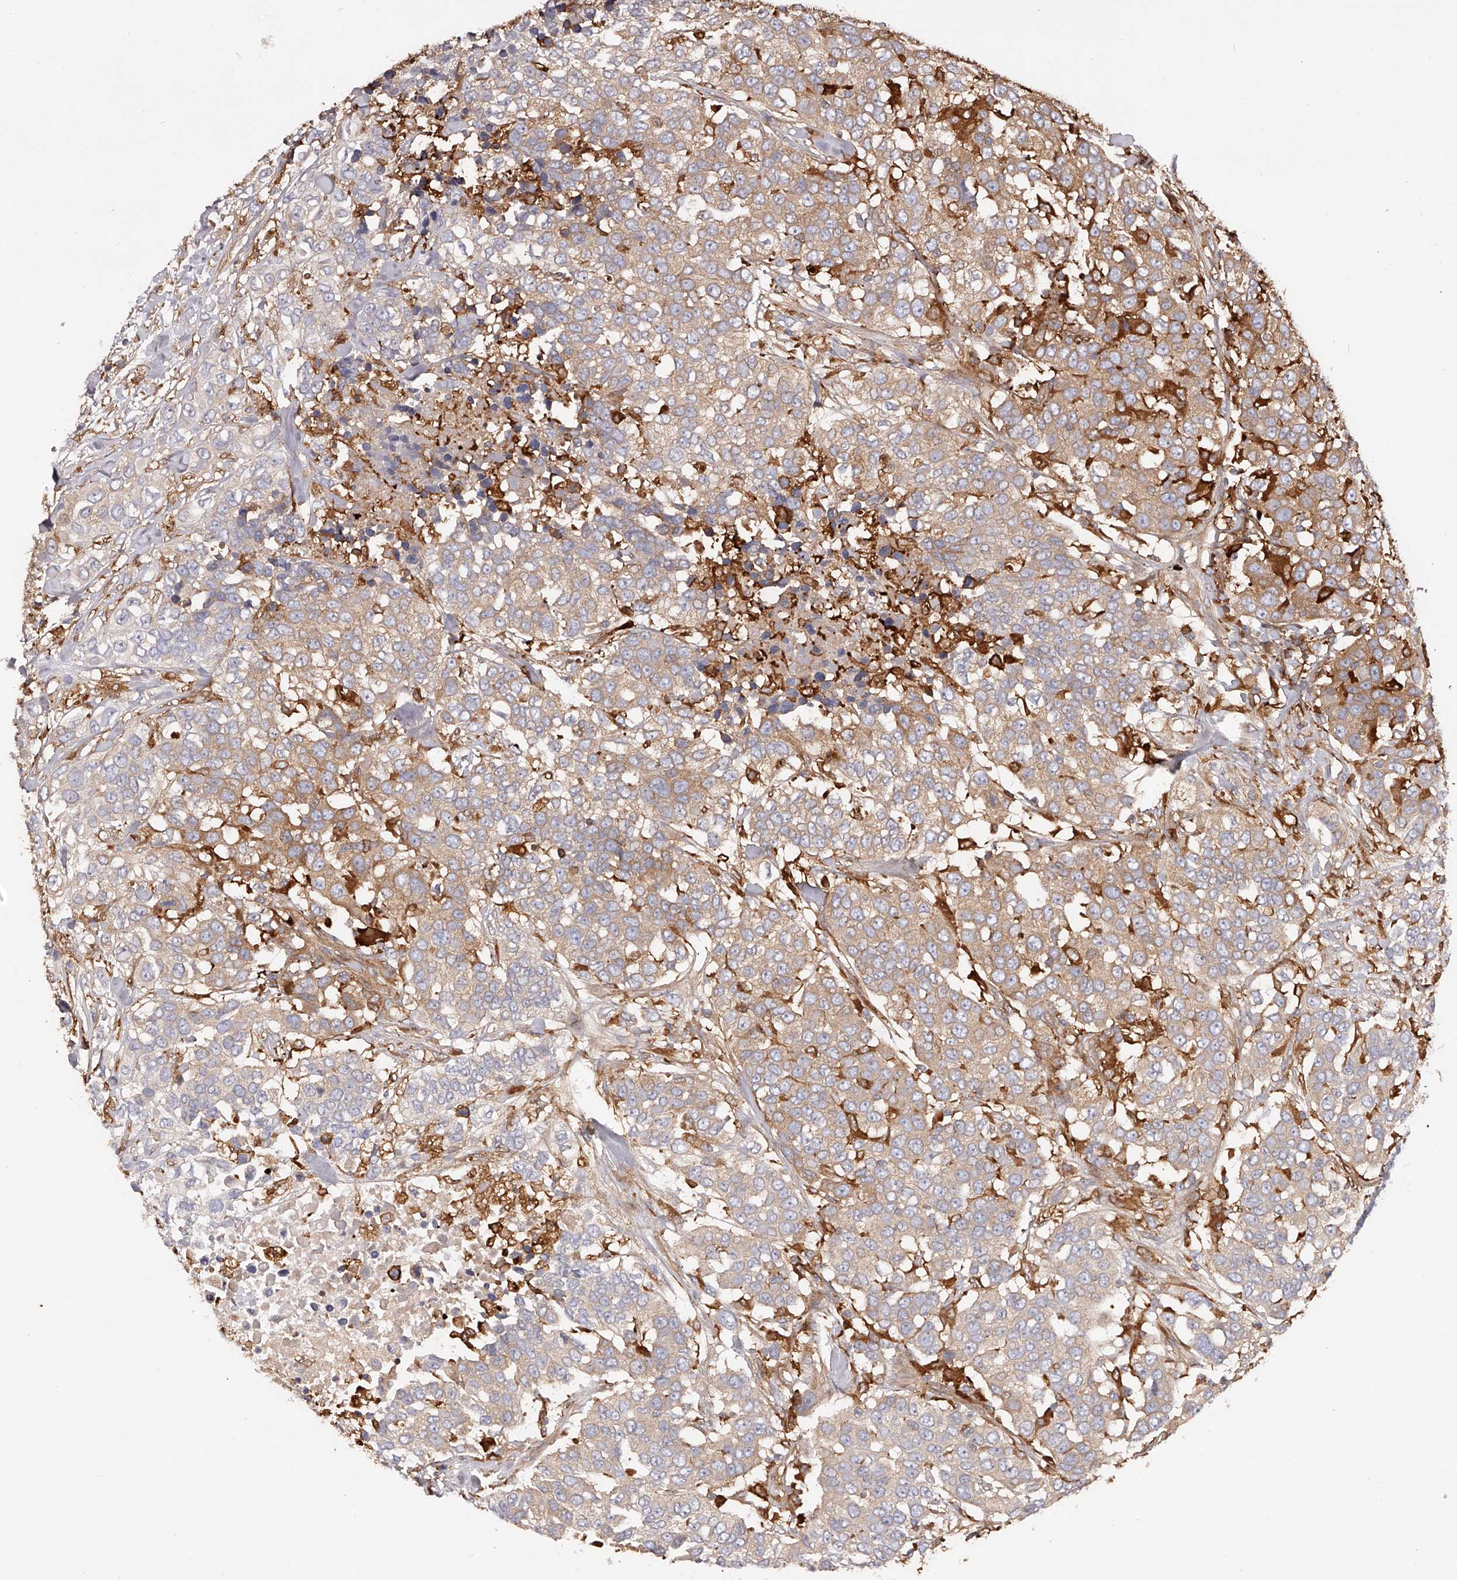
{"staining": {"intensity": "moderate", "quantity": ">75%", "location": "cytoplasmic/membranous"}, "tissue": "urothelial cancer", "cell_type": "Tumor cells", "image_type": "cancer", "snomed": [{"axis": "morphology", "description": "Urothelial carcinoma, High grade"}, {"axis": "topography", "description": "Urinary bladder"}], "caption": "Immunohistochemistry of urothelial carcinoma (high-grade) reveals medium levels of moderate cytoplasmic/membranous staining in about >75% of tumor cells. Using DAB (3,3'-diaminobenzidine) (brown) and hematoxylin (blue) stains, captured at high magnification using brightfield microscopy.", "gene": "LAP3", "patient": {"sex": "female", "age": 80}}